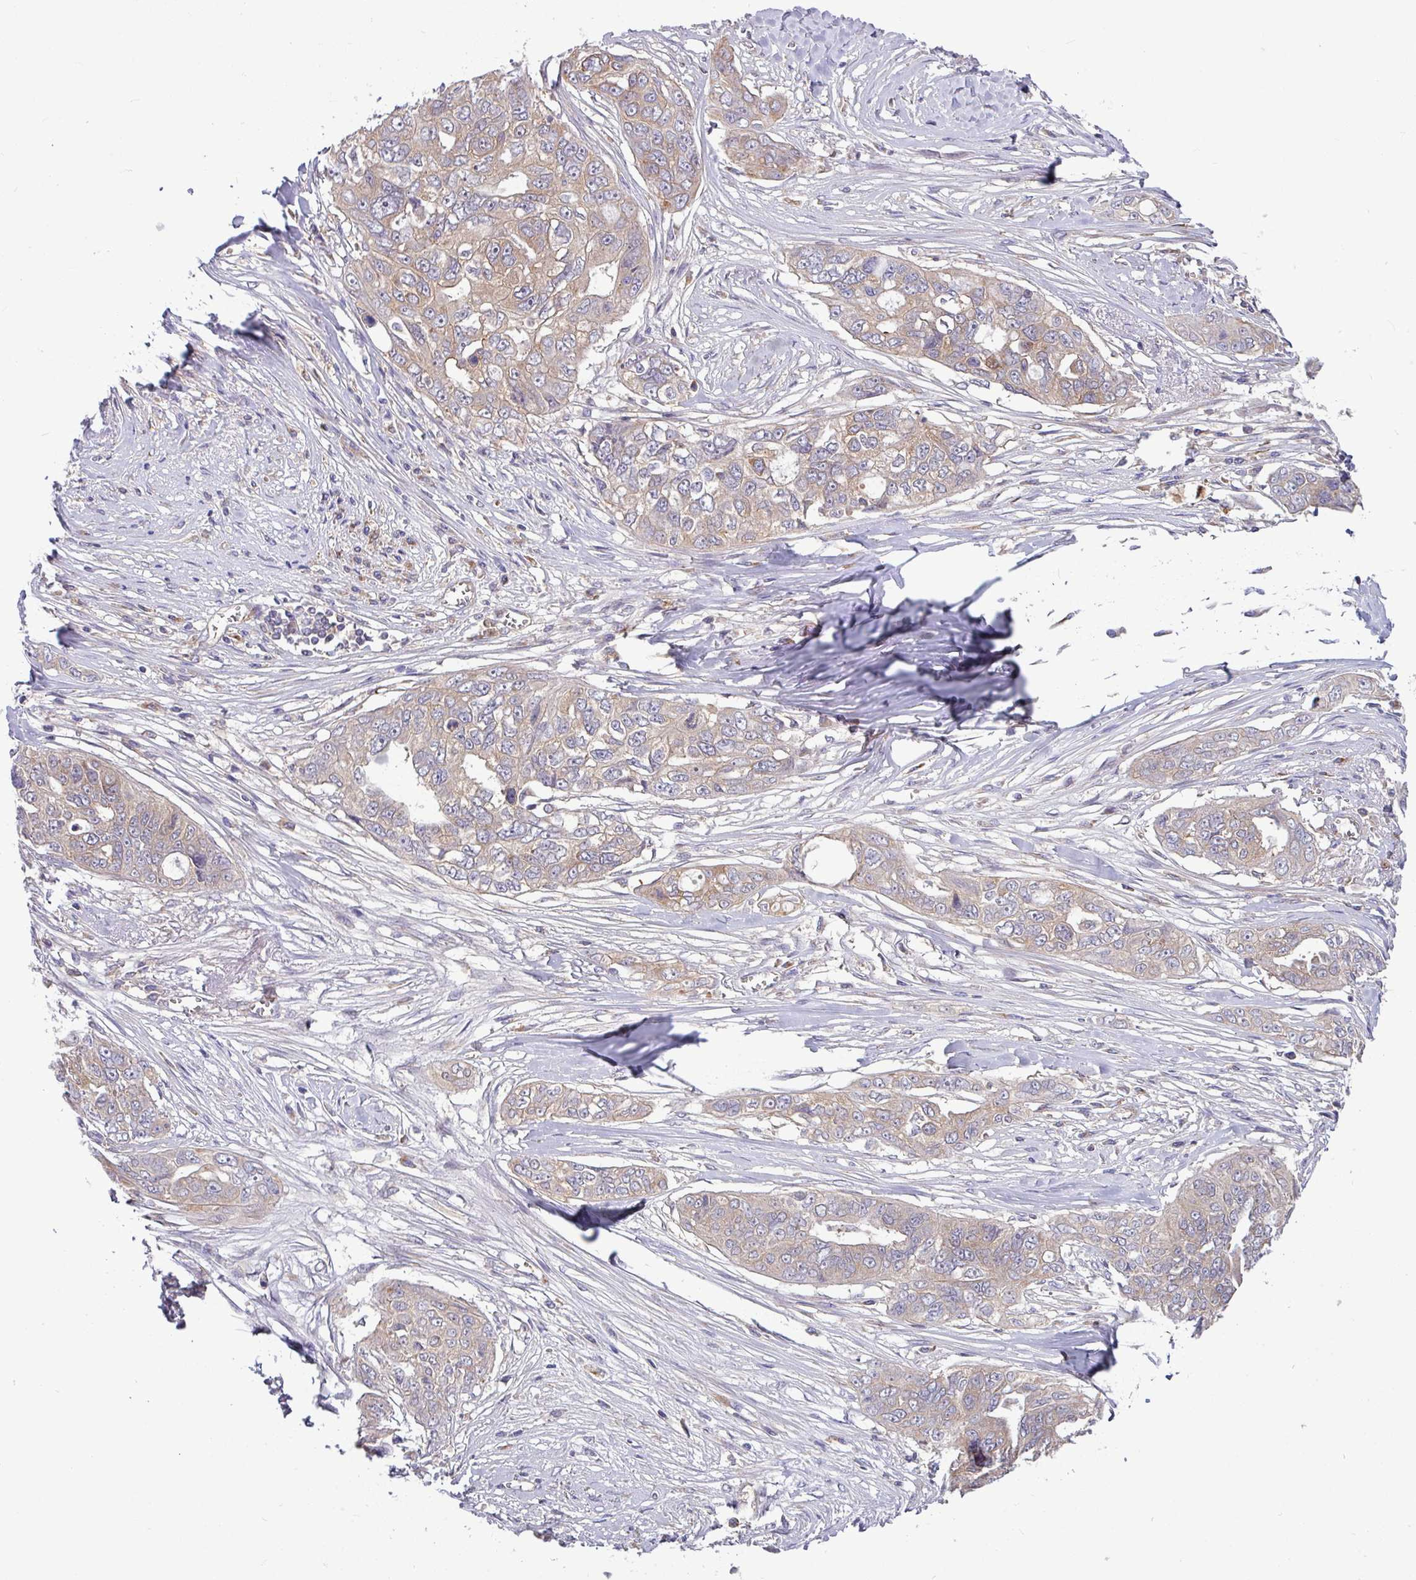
{"staining": {"intensity": "weak", "quantity": ">75%", "location": "cytoplasmic/membranous"}, "tissue": "ovarian cancer", "cell_type": "Tumor cells", "image_type": "cancer", "snomed": [{"axis": "morphology", "description": "Carcinoma, endometroid"}, {"axis": "topography", "description": "Ovary"}], "caption": "Brown immunohistochemical staining in endometroid carcinoma (ovarian) demonstrates weak cytoplasmic/membranous staining in about >75% of tumor cells. Immunohistochemistry stains the protein in brown and the nuclei are stained blue.", "gene": "LSM12", "patient": {"sex": "female", "age": 70}}